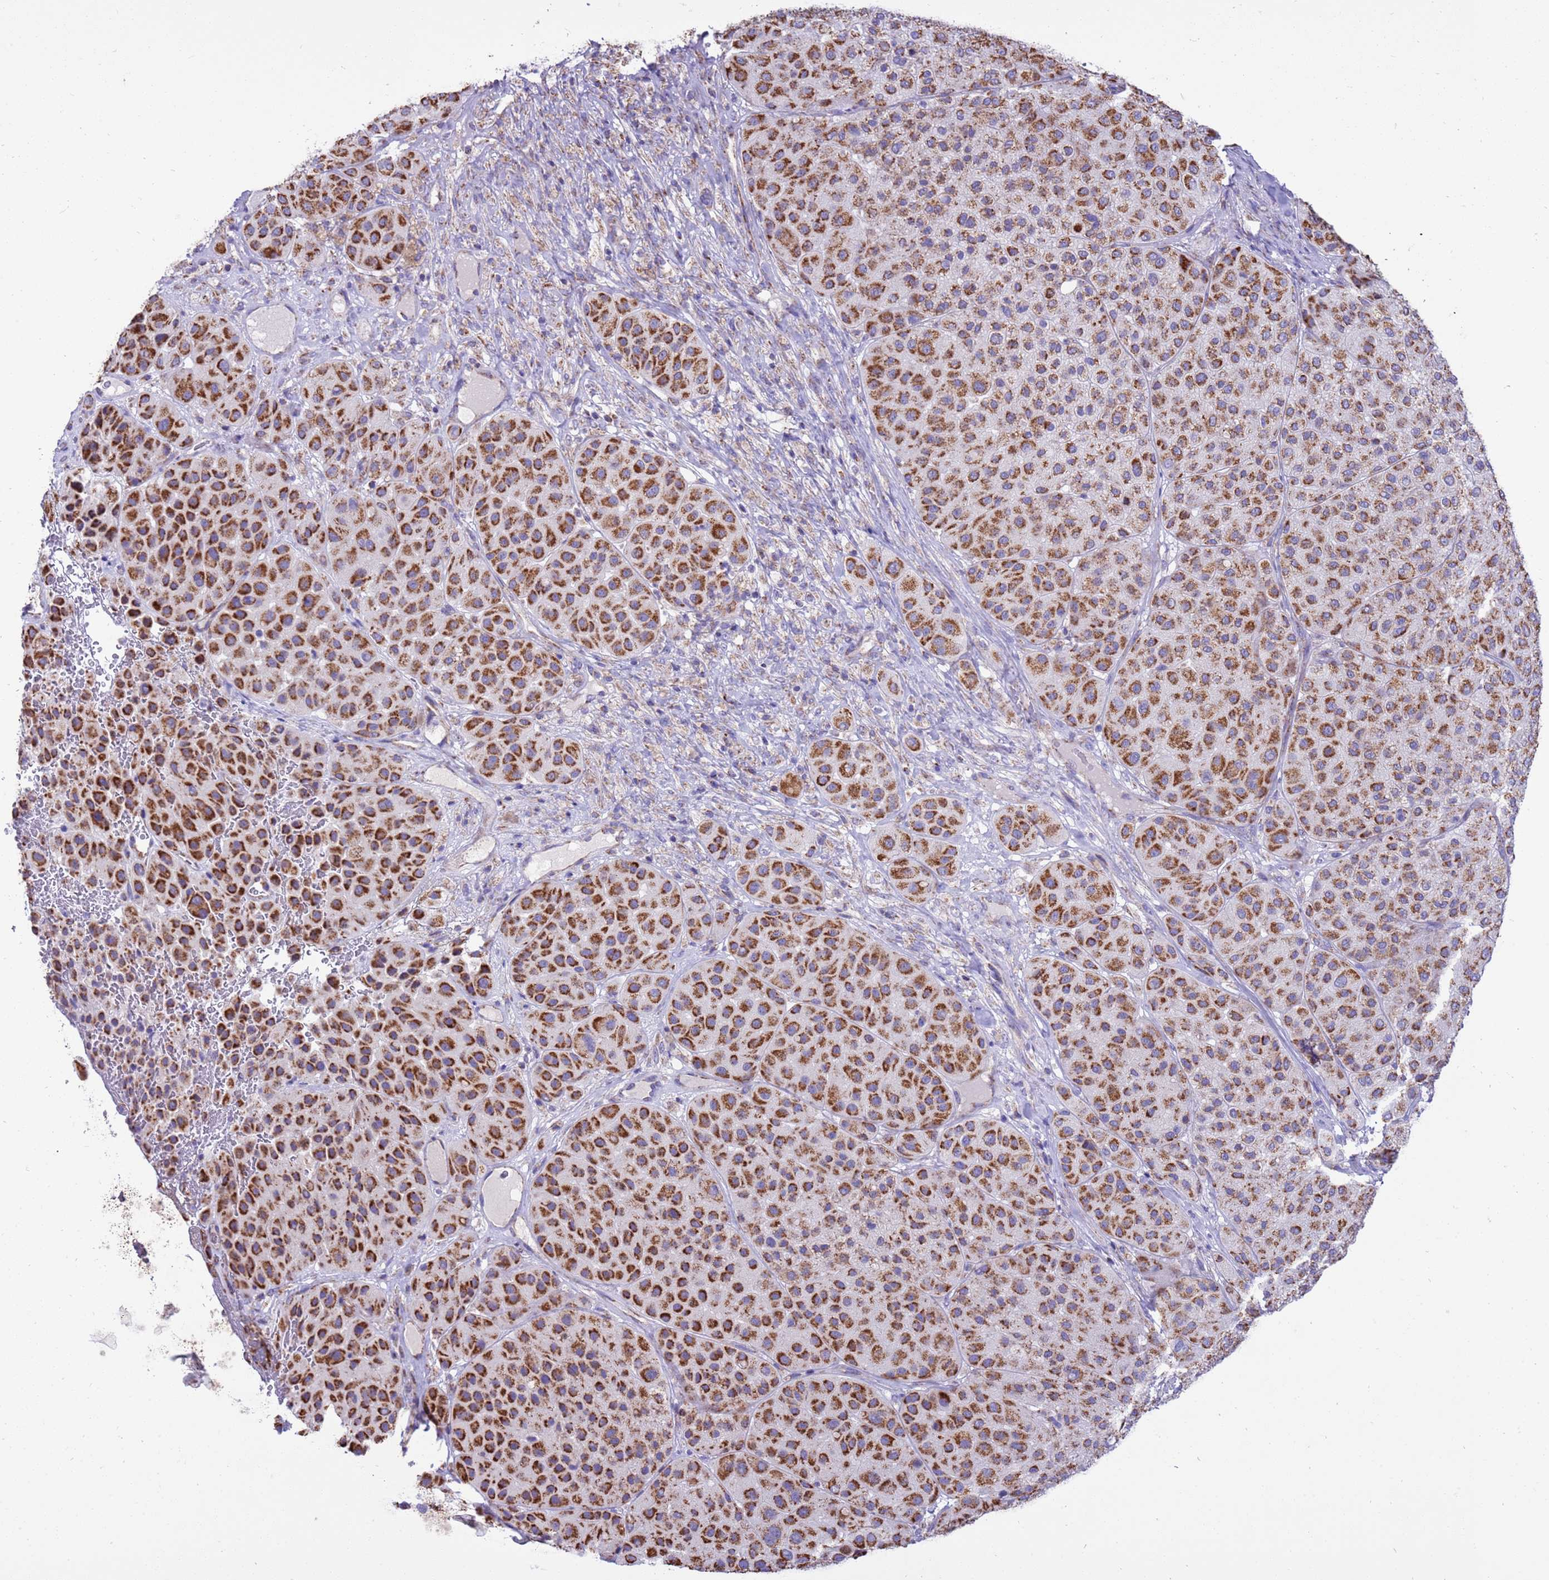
{"staining": {"intensity": "strong", "quantity": ">75%", "location": "cytoplasmic/membranous"}, "tissue": "melanoma", "cell_type": "Tumor cells", "image_type": "cancer", "snomed": [{"axis": "morphology", "description": "Malignant melanoma, Metastatic site"}, {"axis": "topography", "description": "Smooth muscle"}], "caption": "A high-resolution image shows immunohistochemistry staining of malignant melanoma (metastatic site), which shows strong cytoplasmic/membranous expression in approximately >75% of tumor cells.", "gene": "RNF165", "patient": {"sex": "male", "age": 41}}